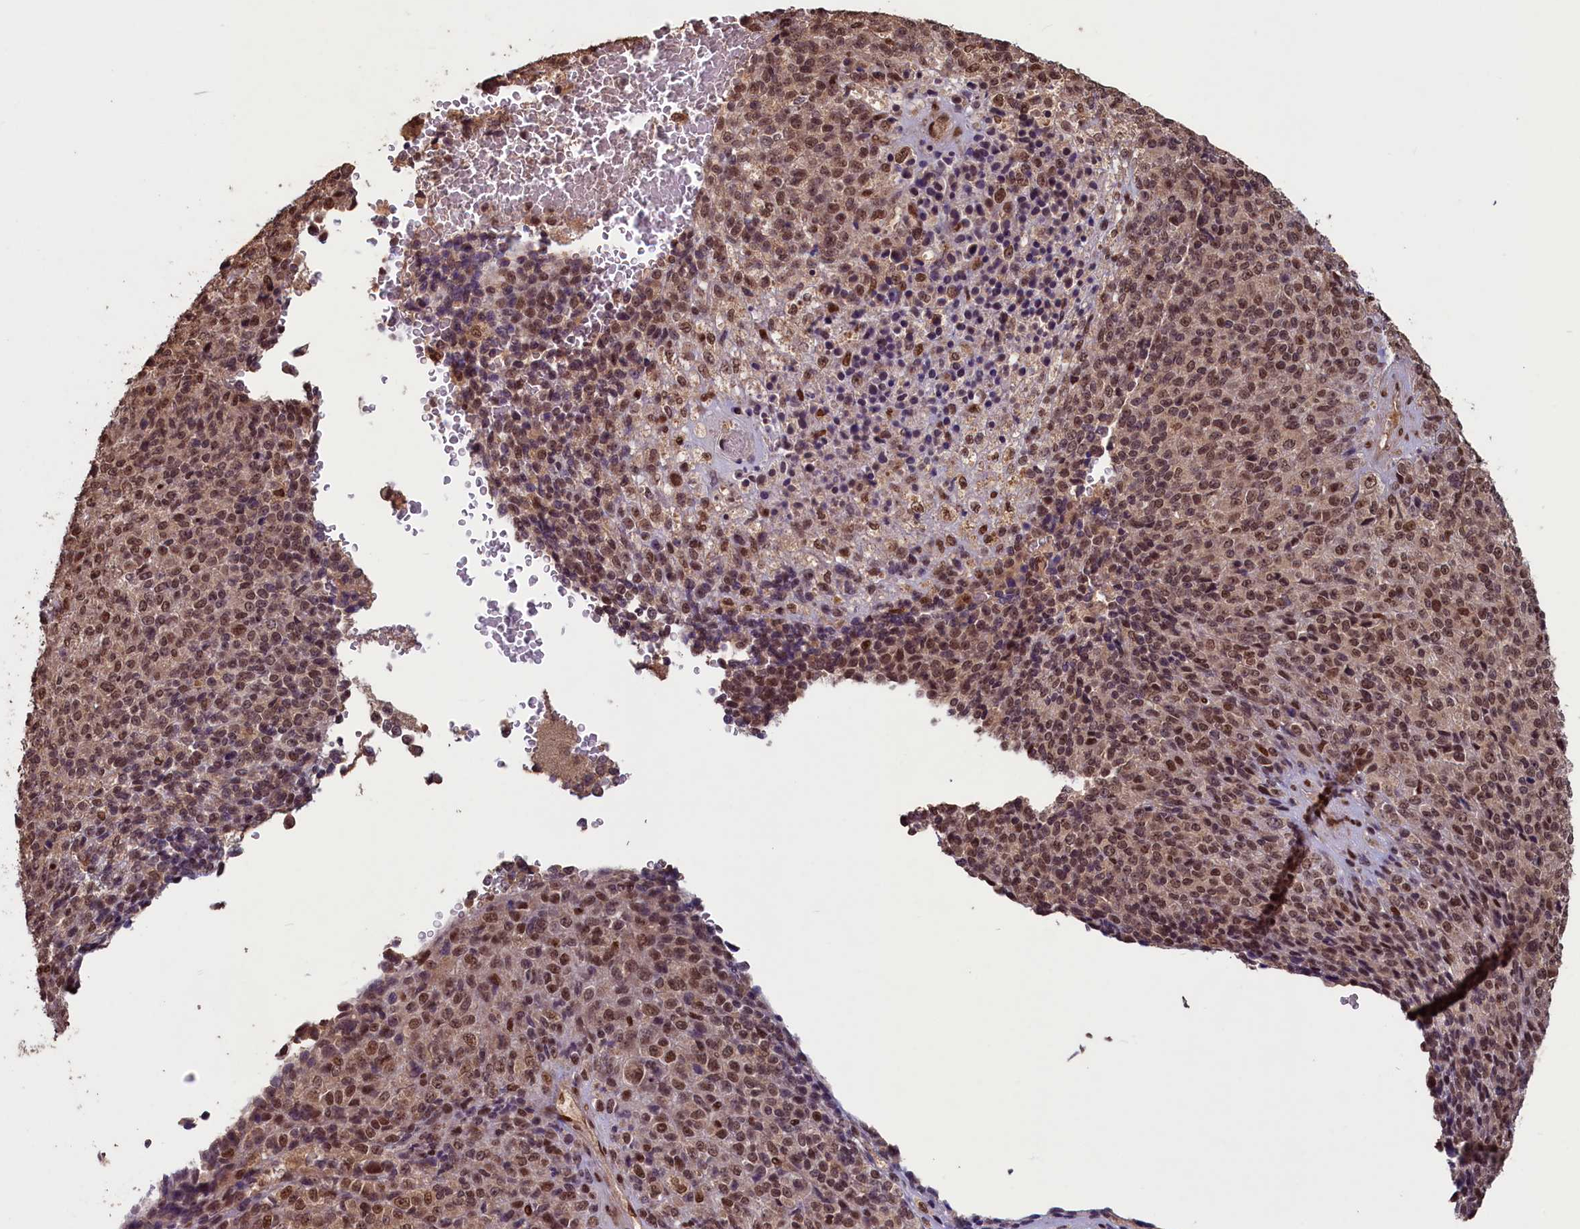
{"staining": {"intensity": "moderate", "quantity": ">75%", "location": "nuclear"}, "tissue": "melanoma", "cell_type": "Tumor cells", "image_type": "cancer", "snomed": [{"axis": "morphology", "description": "Malignant melanoma, Metastatic site"}, {"axis": "topography", "description": "Brain"}], "caption": "This image shows immunohistochemistry (IHC) staining of human melanoma, with medium moderate nuclear positivity in about >75% of tumor cells.", "gene": "NAE1", "patient": {"sex": "female", "age": 56}}